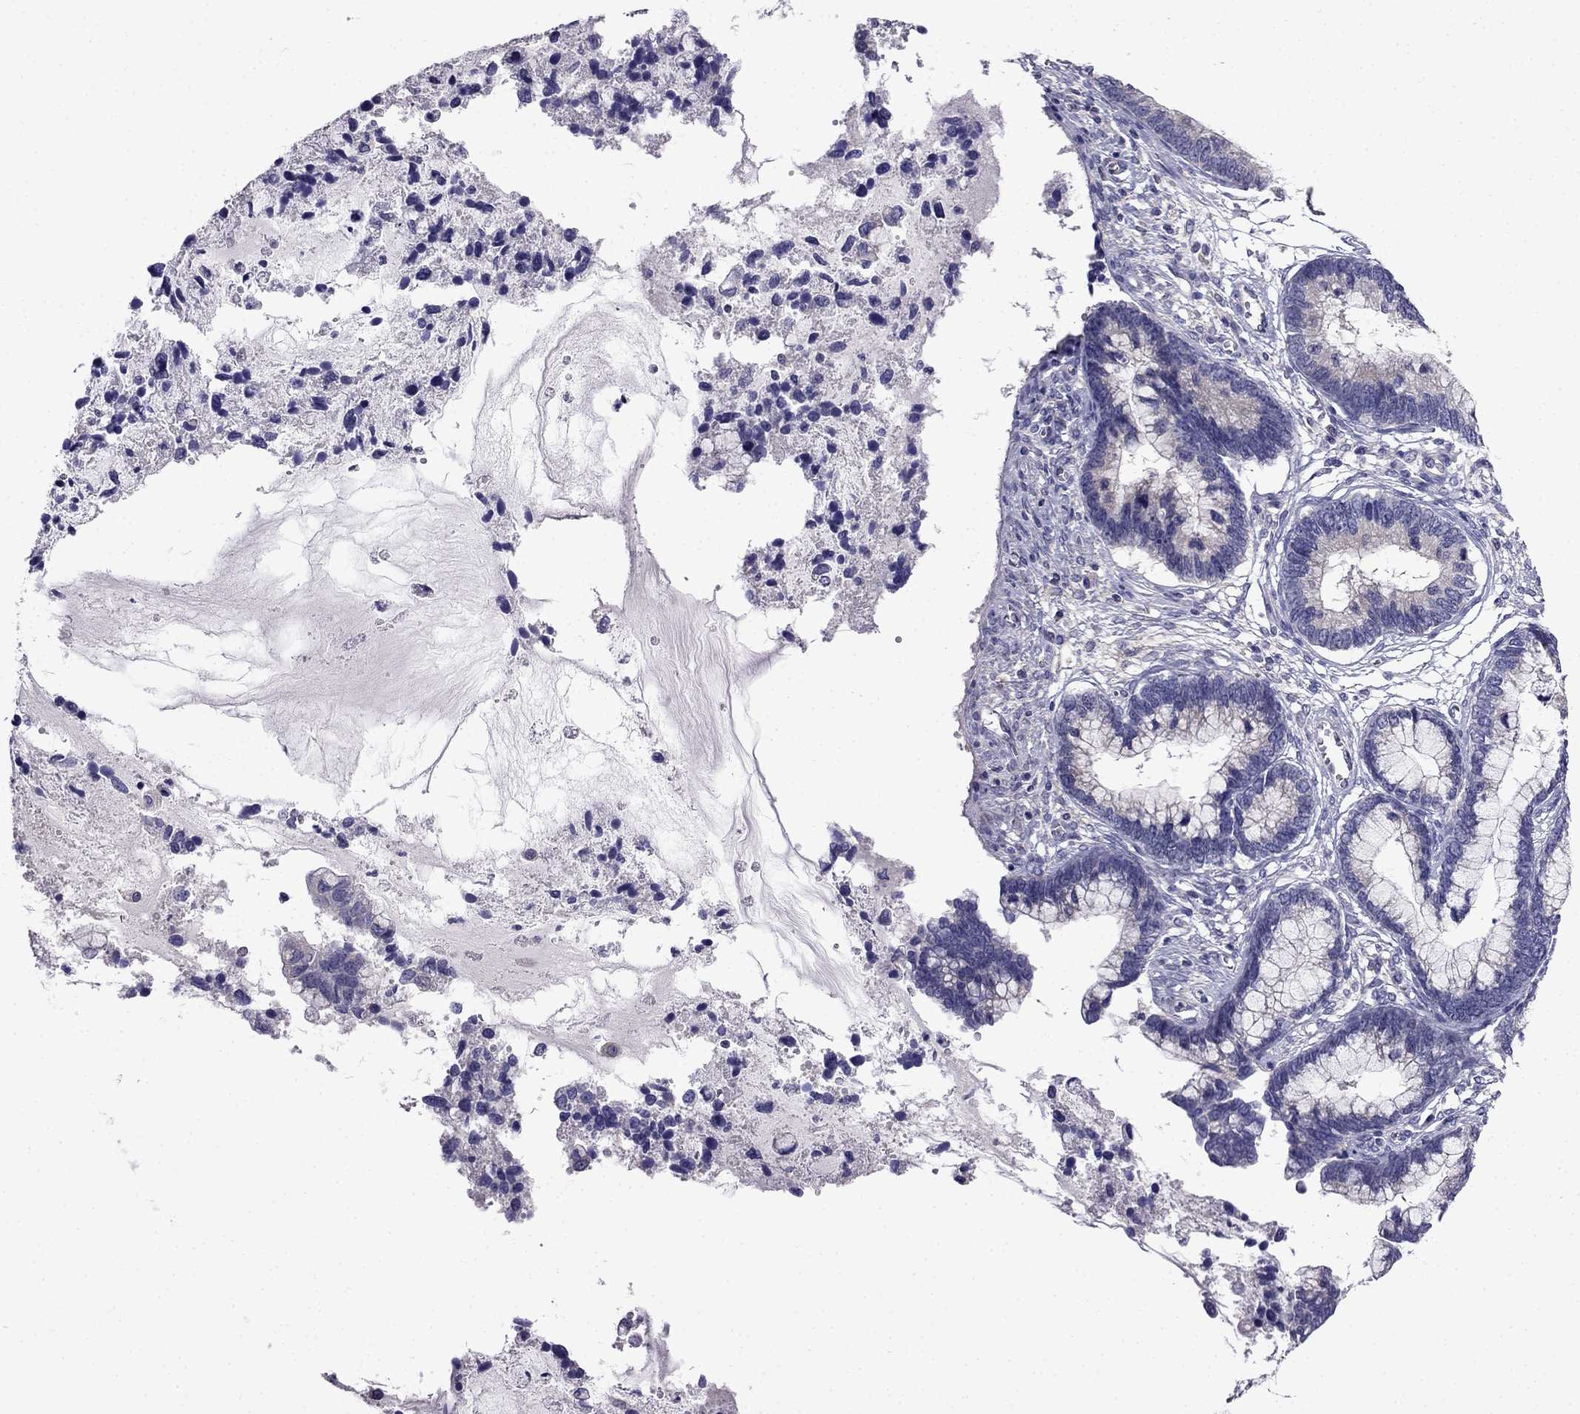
{"staining": {"intensity": "weak", "quantity": "<25%", "location": "cytoplasmic/membranous"}, "tissue": "cervical cancer", "cell_type": "Tumor cells", "image_type": "cancer", "snomed": [{"axis": "morphology", "description": "Adenocarcinoma, NOS"}, {"axis": "topography", "description": "Cervix"}], "caption": "An immunohistochemistry (IHC) photomicrograph of adenocarcinoma (cervical) is shown. There is no staining in tumor cells of adenocarcinoma (cervical).", "gene": "SCNN1D", "patient": {"sex": "female", "age": 44}}